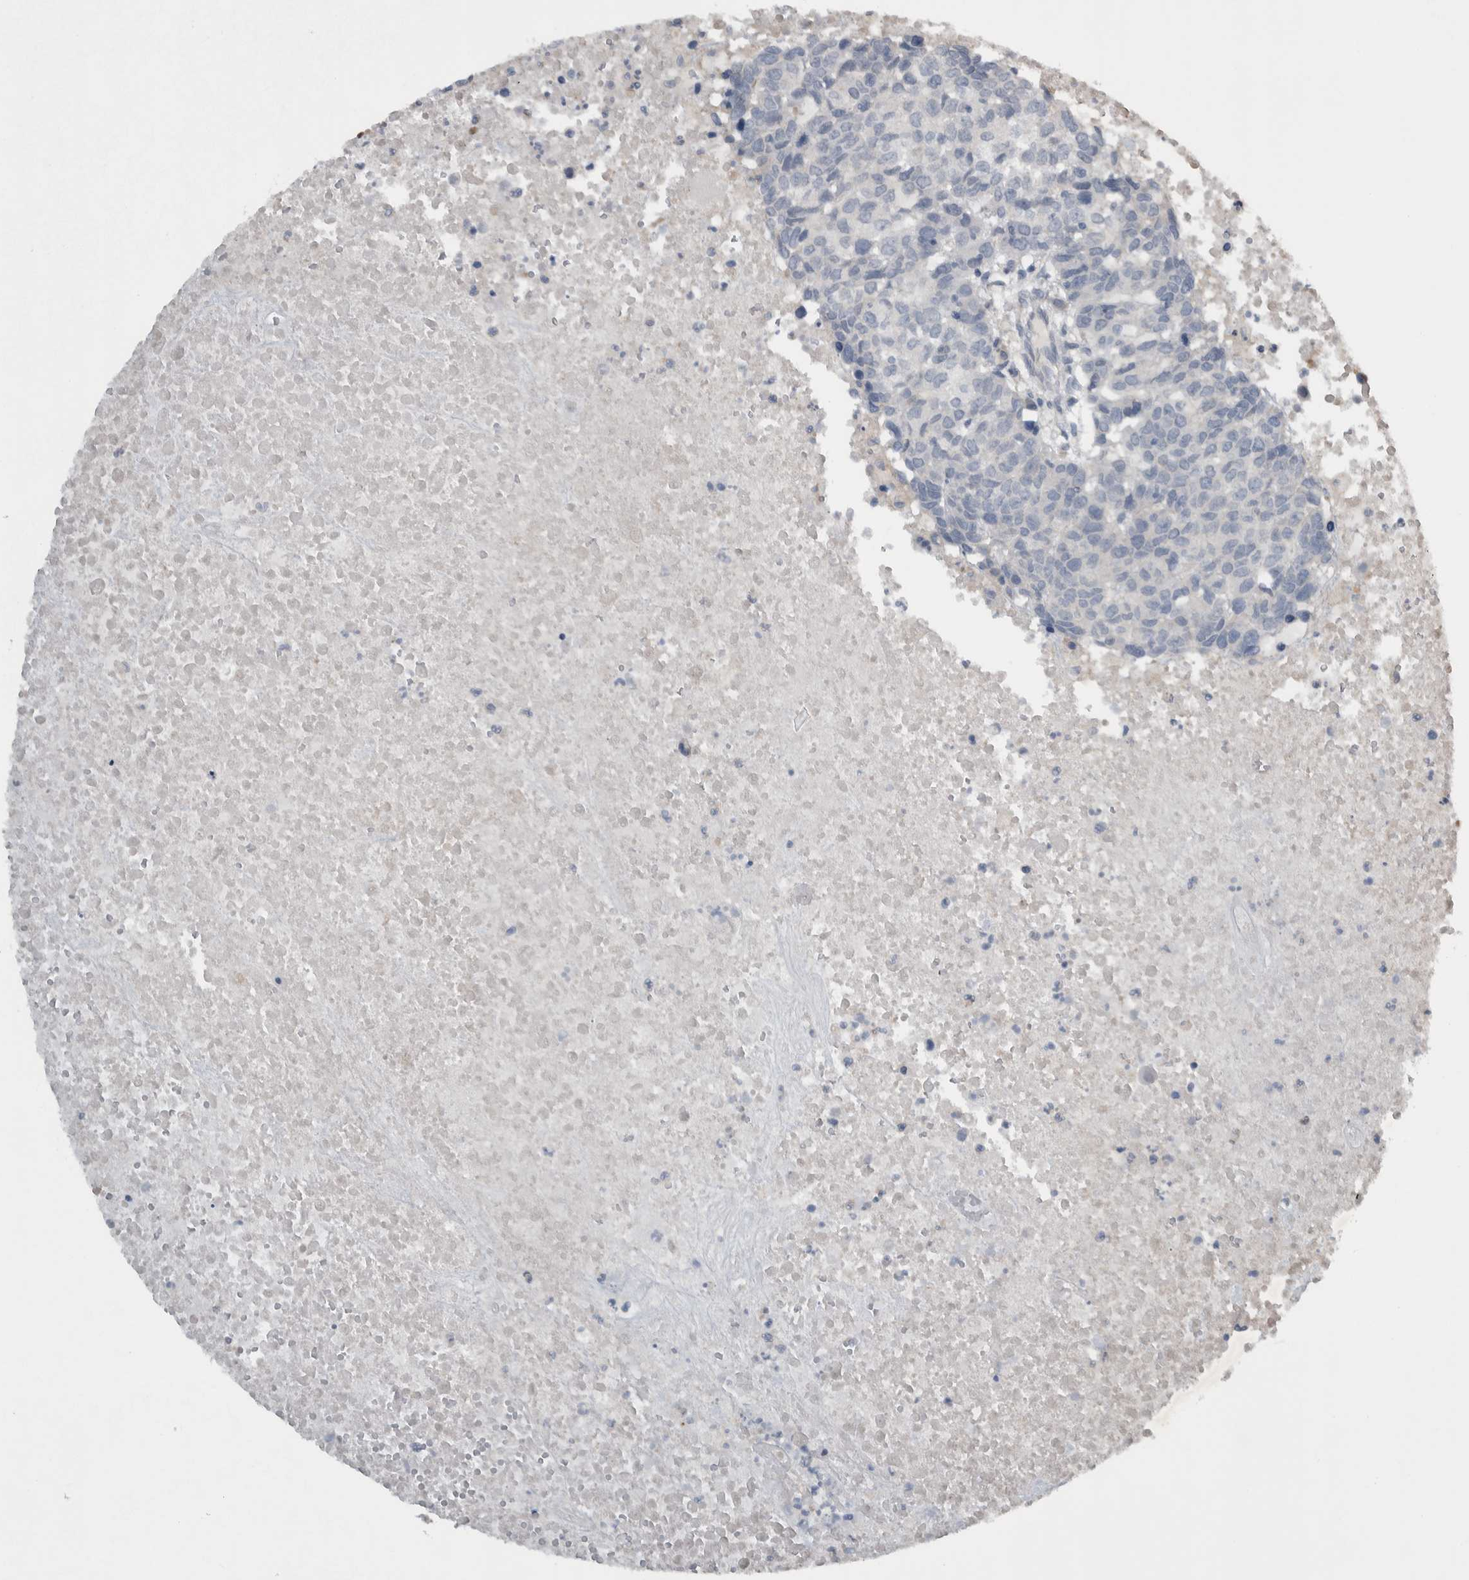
{"staining": {"intensity": "negative", "quantity": "none", "location": "none"}, "tissue": "head and neck cancer", "cell_type": "Tumor cells", "image_type": "cancer", "snomed": [{"axis": "morphology", "description": "Squamous cell carcinoma, NOS"}, {"axis": "topography", "description": "Head-Neck"}], "caption": "DAB (3,3'-diaminobenzidine) immunohistochemical staining of human squamous cell carcinoma (head and neck) exhibits no significant staining in tumor cells.", "gene": "NT5C2", "patient": {"sex": "male", "age": 66}}